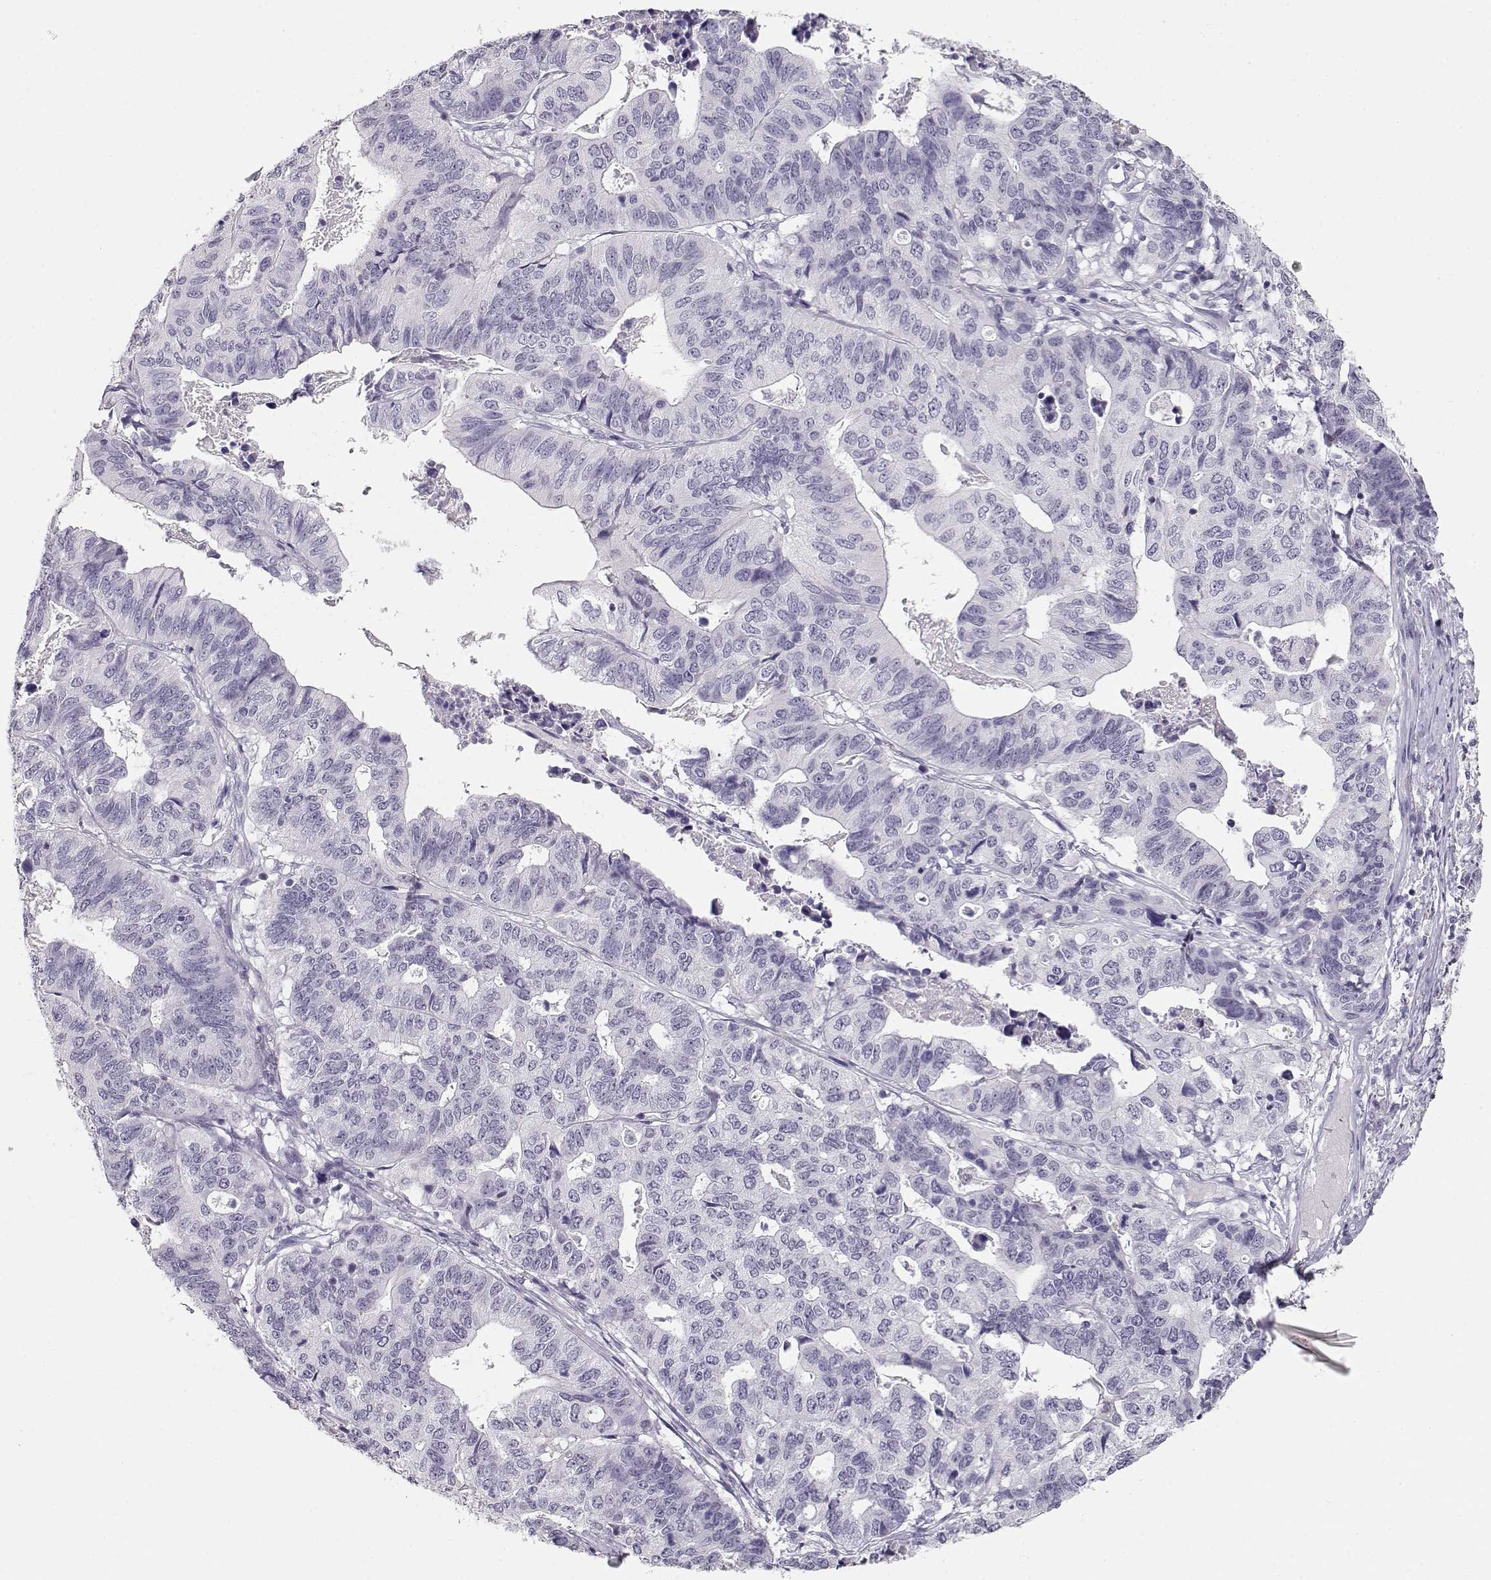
{"staining": {"intensity": "negative", "quantity": "none", "location": "none"}, "tissue": "stomach cancer", "cell_type": "Tumor cells", "image_type": "cancer", "snomed": [{"axis": "morphology", "description": "Adenocarcinoma, NOS"}, {"axis": "topography", "description": "Stomach, upper"}], "caption": "Stomach cancer (adenocarcinoma) was stained to show a protein in brown. There is no significant positivity in tumor cells. (DAB immunohistochemistry, high magnification).", "gene": "NUTM1", "patient": {"sex": "female", "age": 67}}